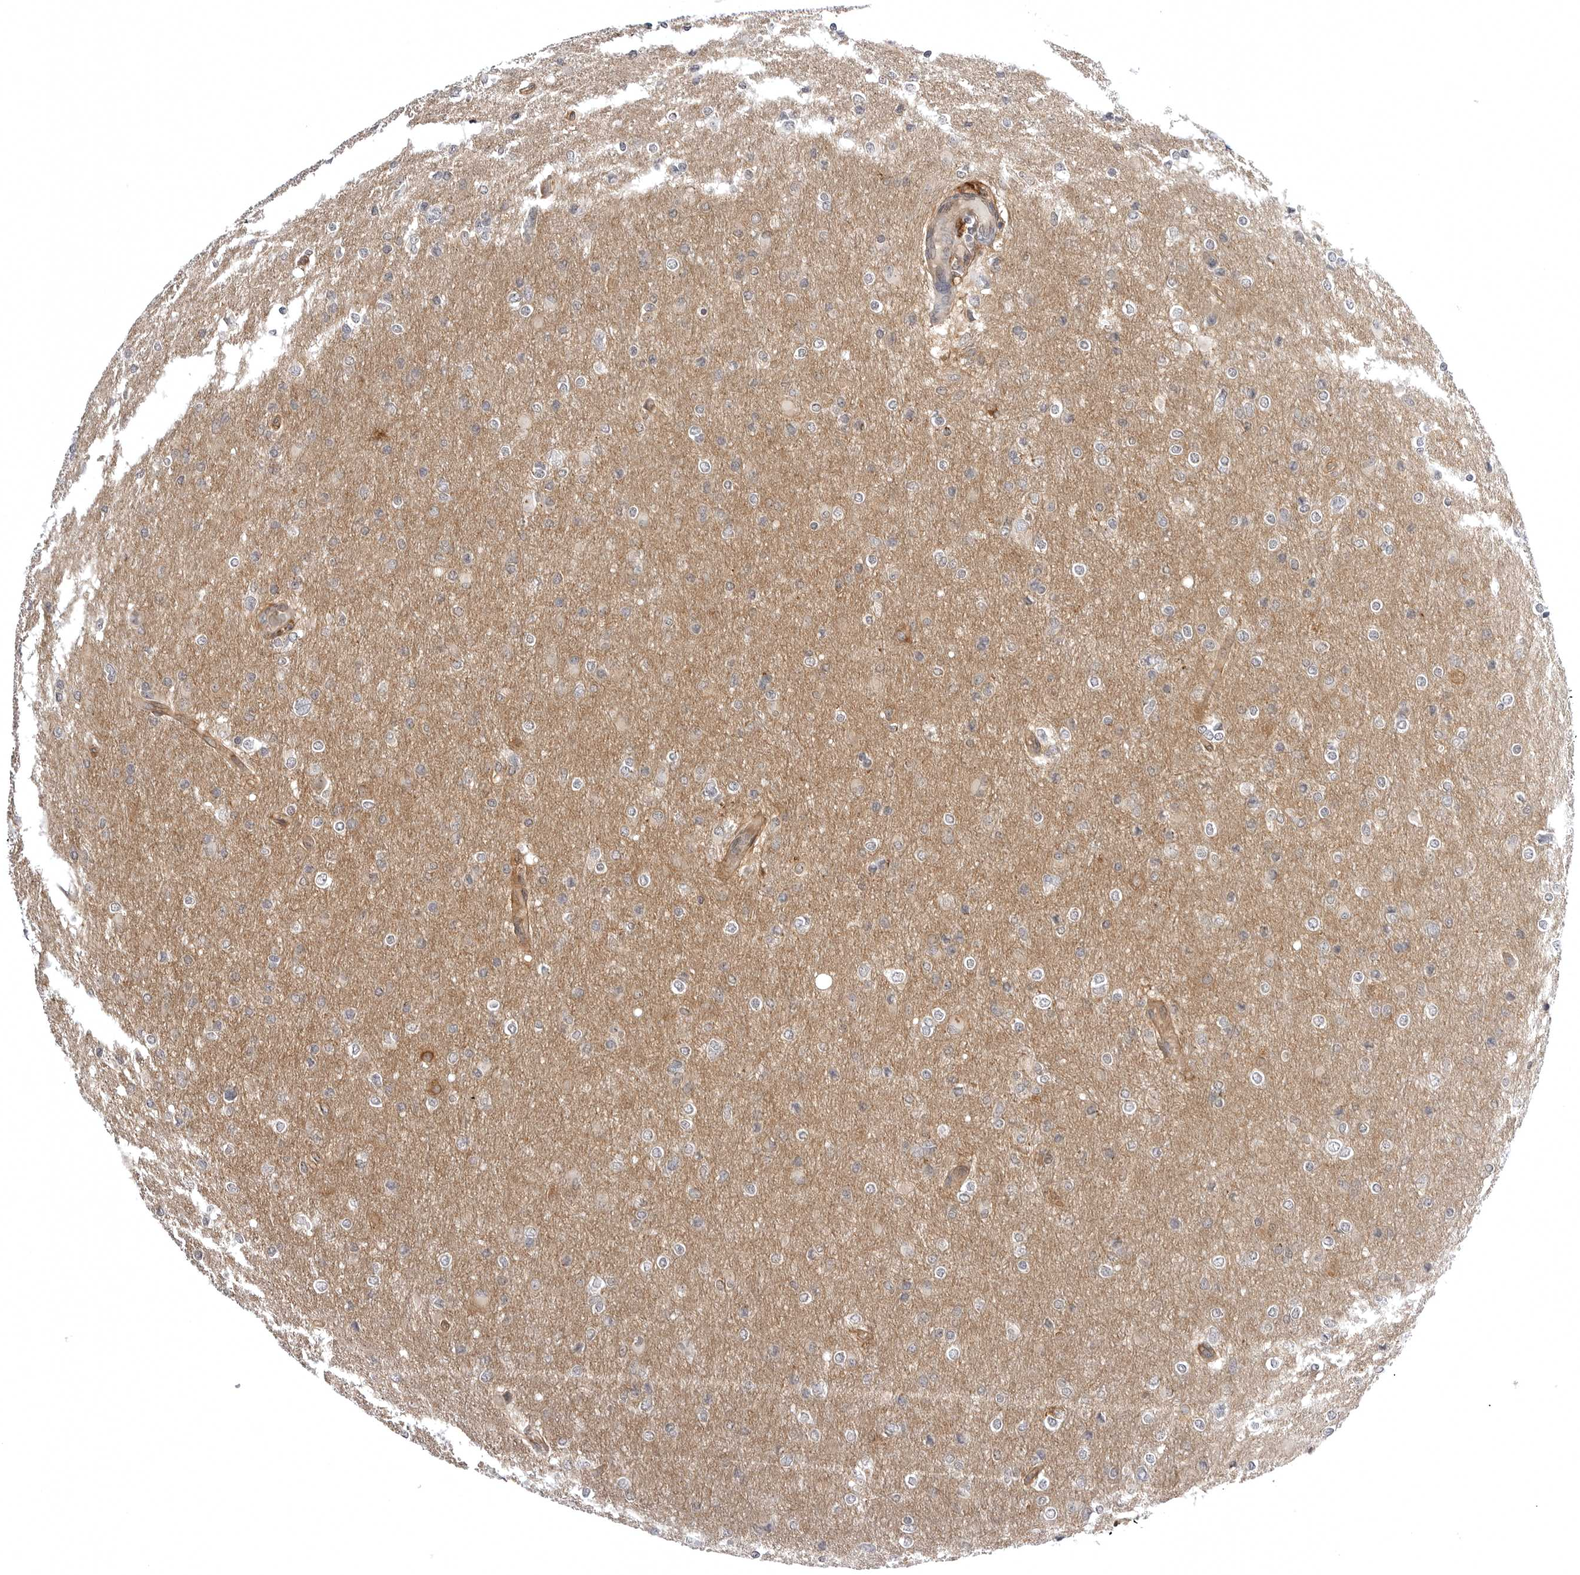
{"staining": {"intensity": "negative", "quantity": "none", "location": "none"}, "tissue": "glioma", "cell_type": "Tumor cells", "image_type": "cancer", "snomed": [{"axis": "morphology", "description": "Glioma, malignant, High grade"}, {"axis": "topography", "description": "Cerebral cortex"}], "caption": "This is an IHC micrograph of human malignant high-grade glioma. There is no positivity in tumor cells.", "gene": "ARL5A", "patient": {"sex": "female", "age": 36}}